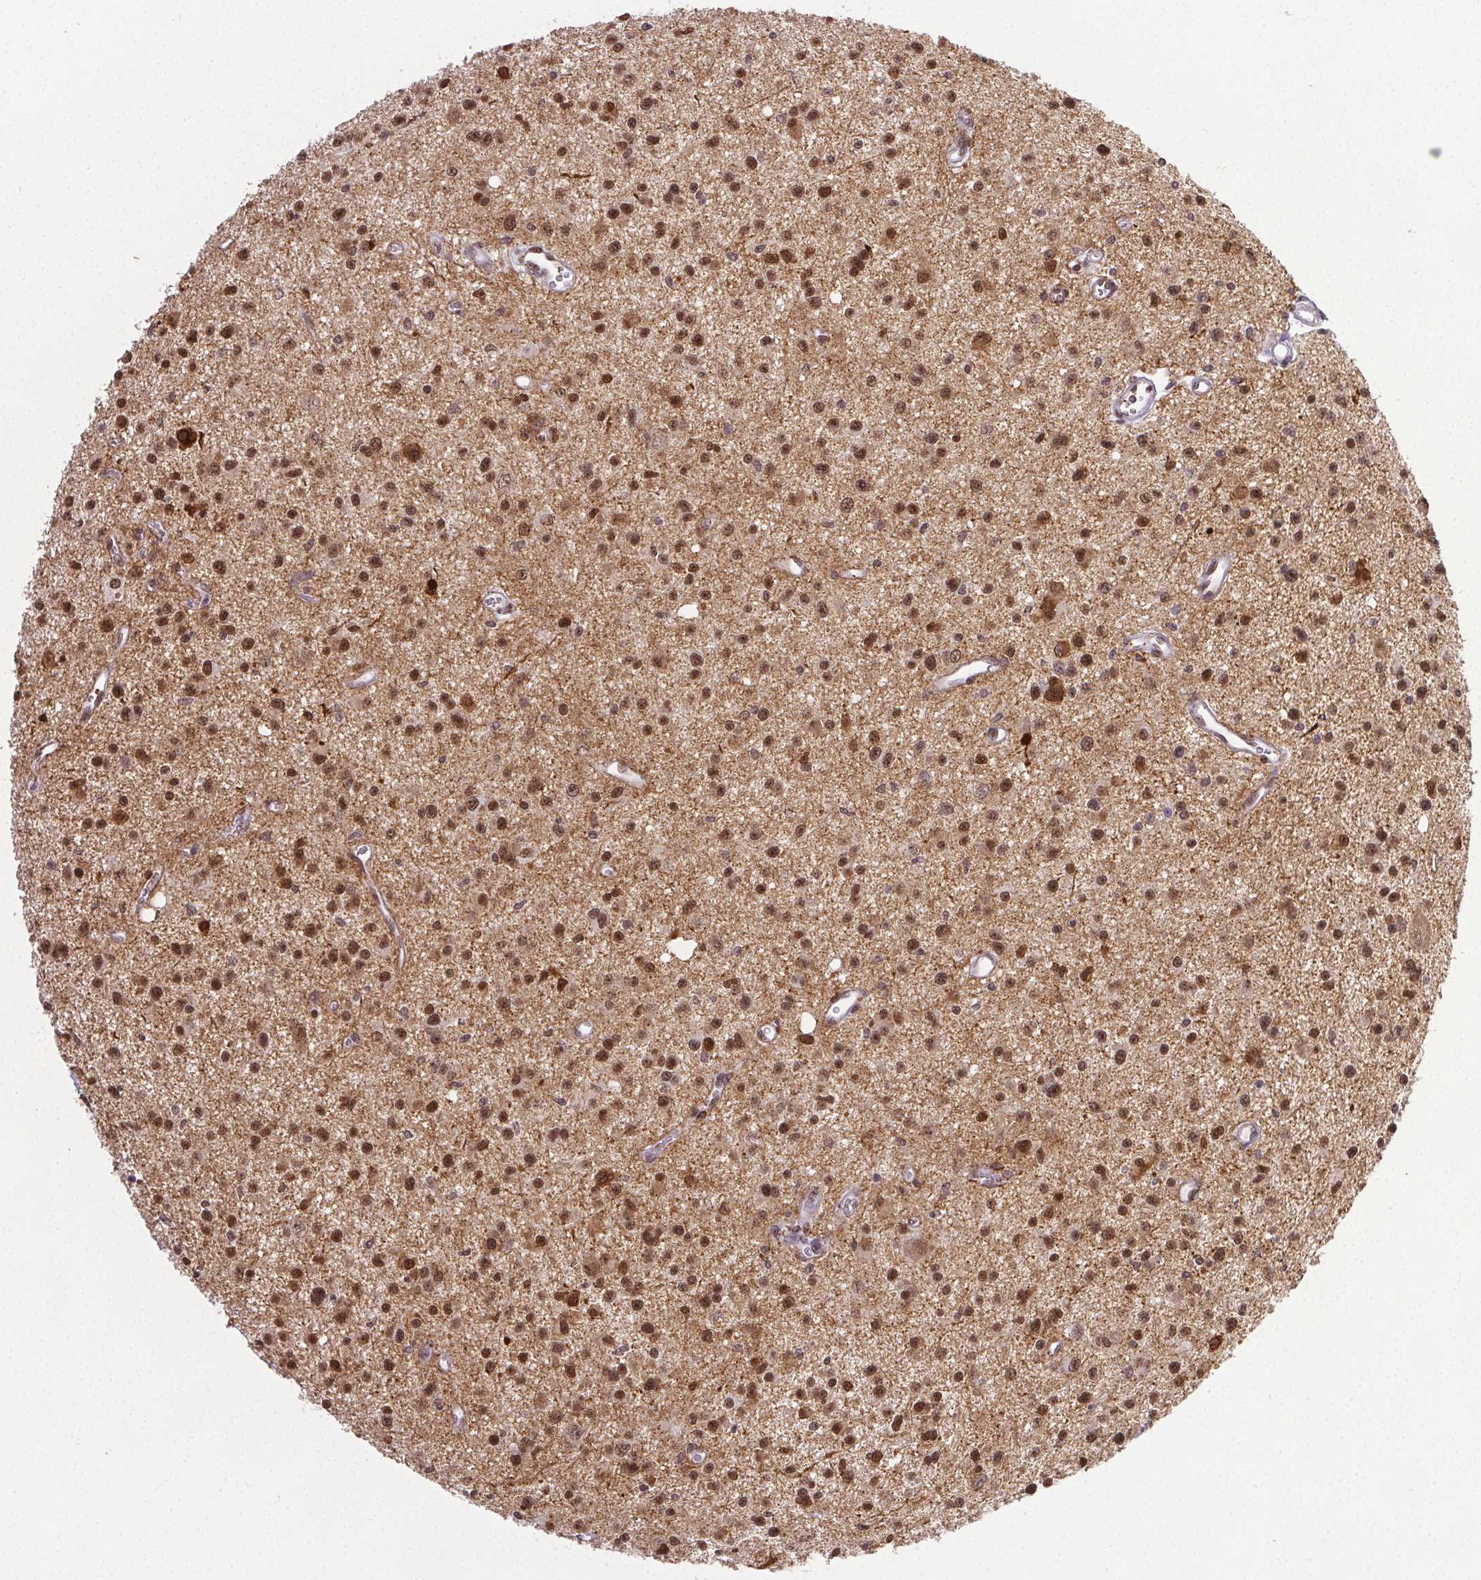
{"staining": {"intensity": "moderate", "quantity": ">75%", "location": "nuclear"}, "tissue": "glioma", "cell_type": "Tumor cells", "image_type": "cancer", "snomed": [{"axis": "morphology", "description": "Glioma, malignant, Low grade"}, {"axis": "topography", "description": "Brain"}], "caption": "Malignant low-grade glioma was stained to show a protein in brown. There is medium levels of moderate nuclear positivity in approximately >75% of tumor cells.", "gene": "GP6", "patient": {"sex": "male", "age": 43}}